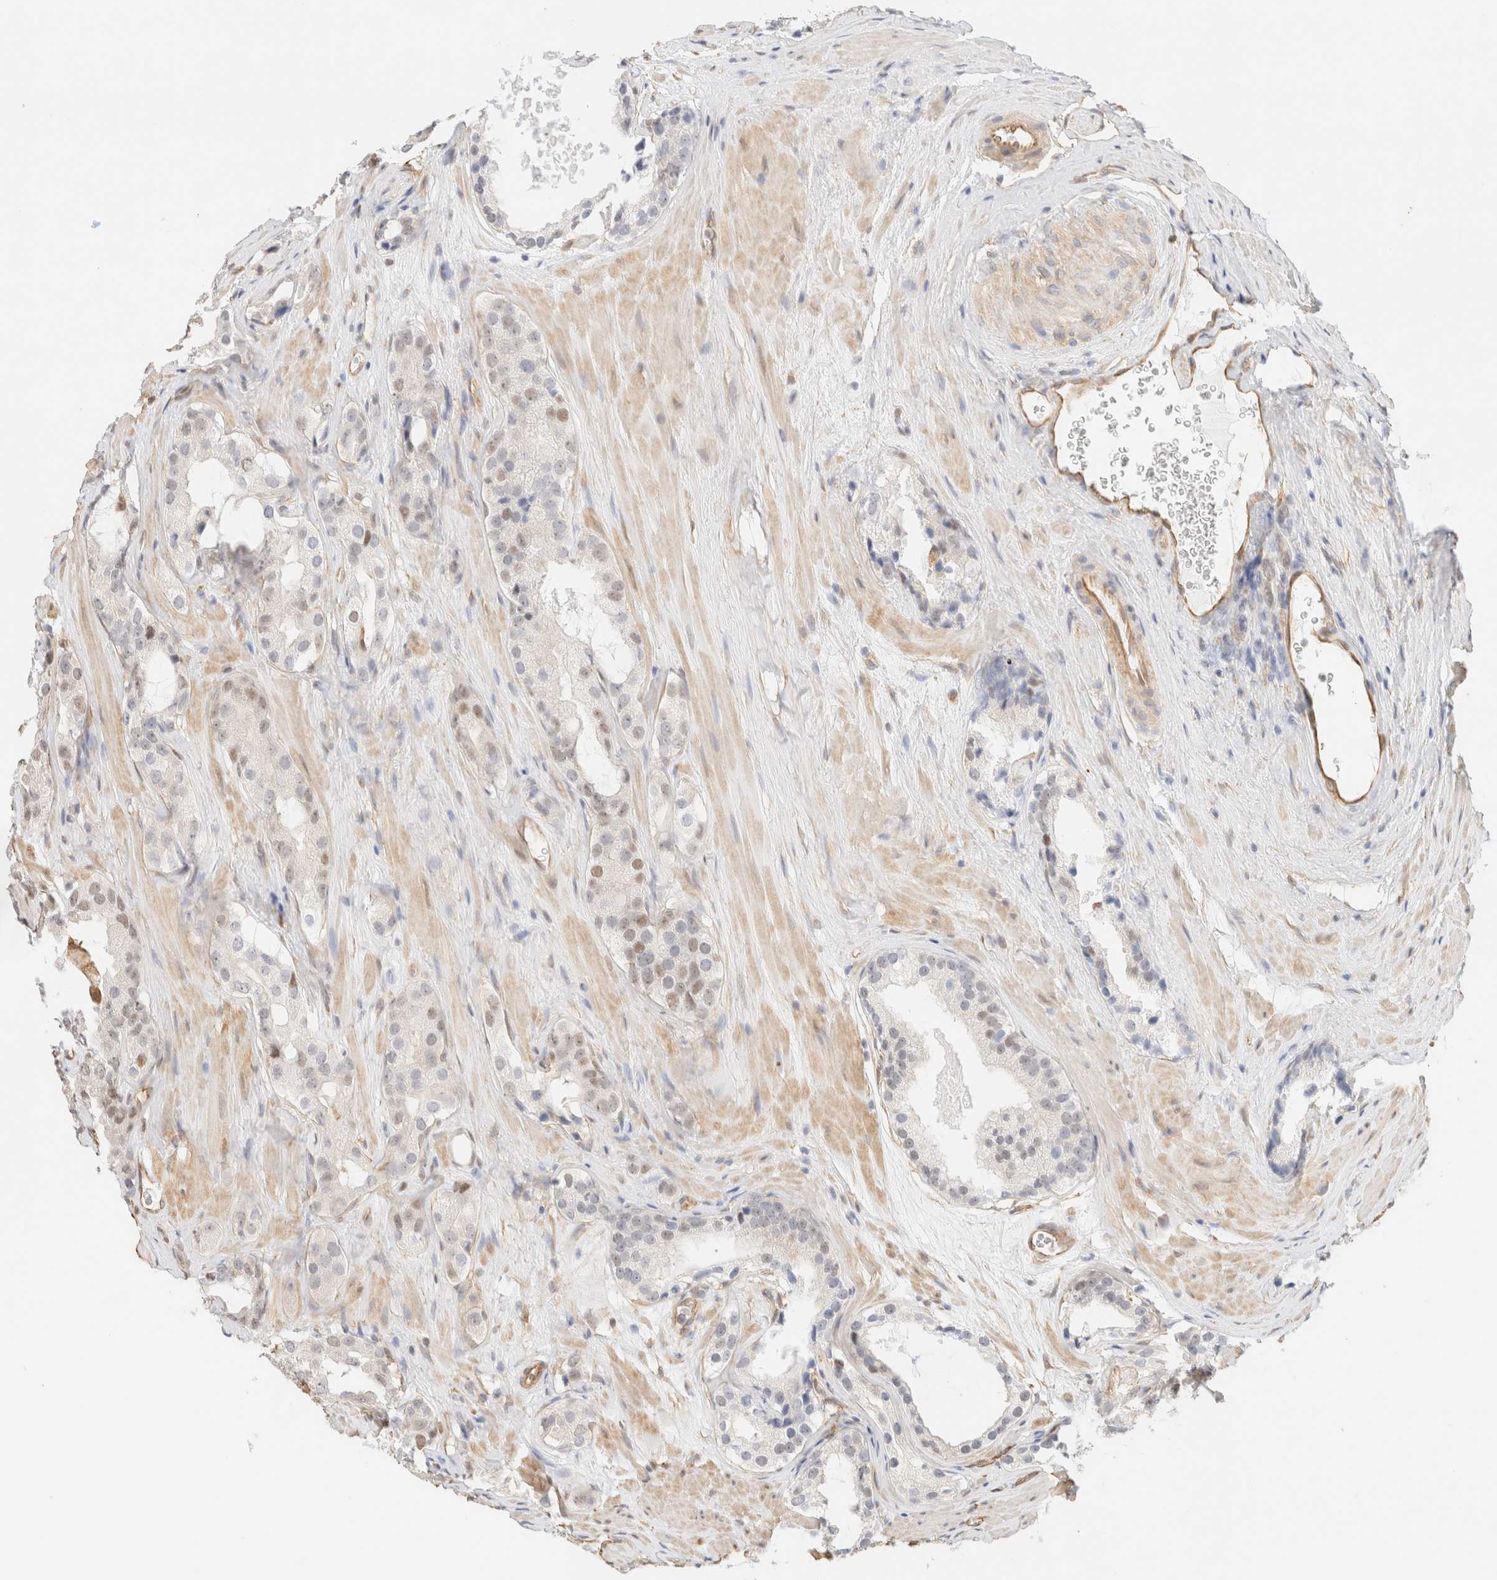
{"staining": {"intensity": "weak", "quantity": "<25%", "location": "nuclear"}, "tissue": "prostate cancer", "cell_type": "Tumor cells", "image_type": "cancer", "snomed": [{"axis": "morphology", "description": "Adenocarcinoma, High grade"}, {"axis": "topography", "description": "Prostate"}], "caption": "An image of human prostate high-grade adenocarcinoma is negative for staining in tumor cells.", "gene": "ARID5A", "patient": {"sex": "male", "age": 63}}